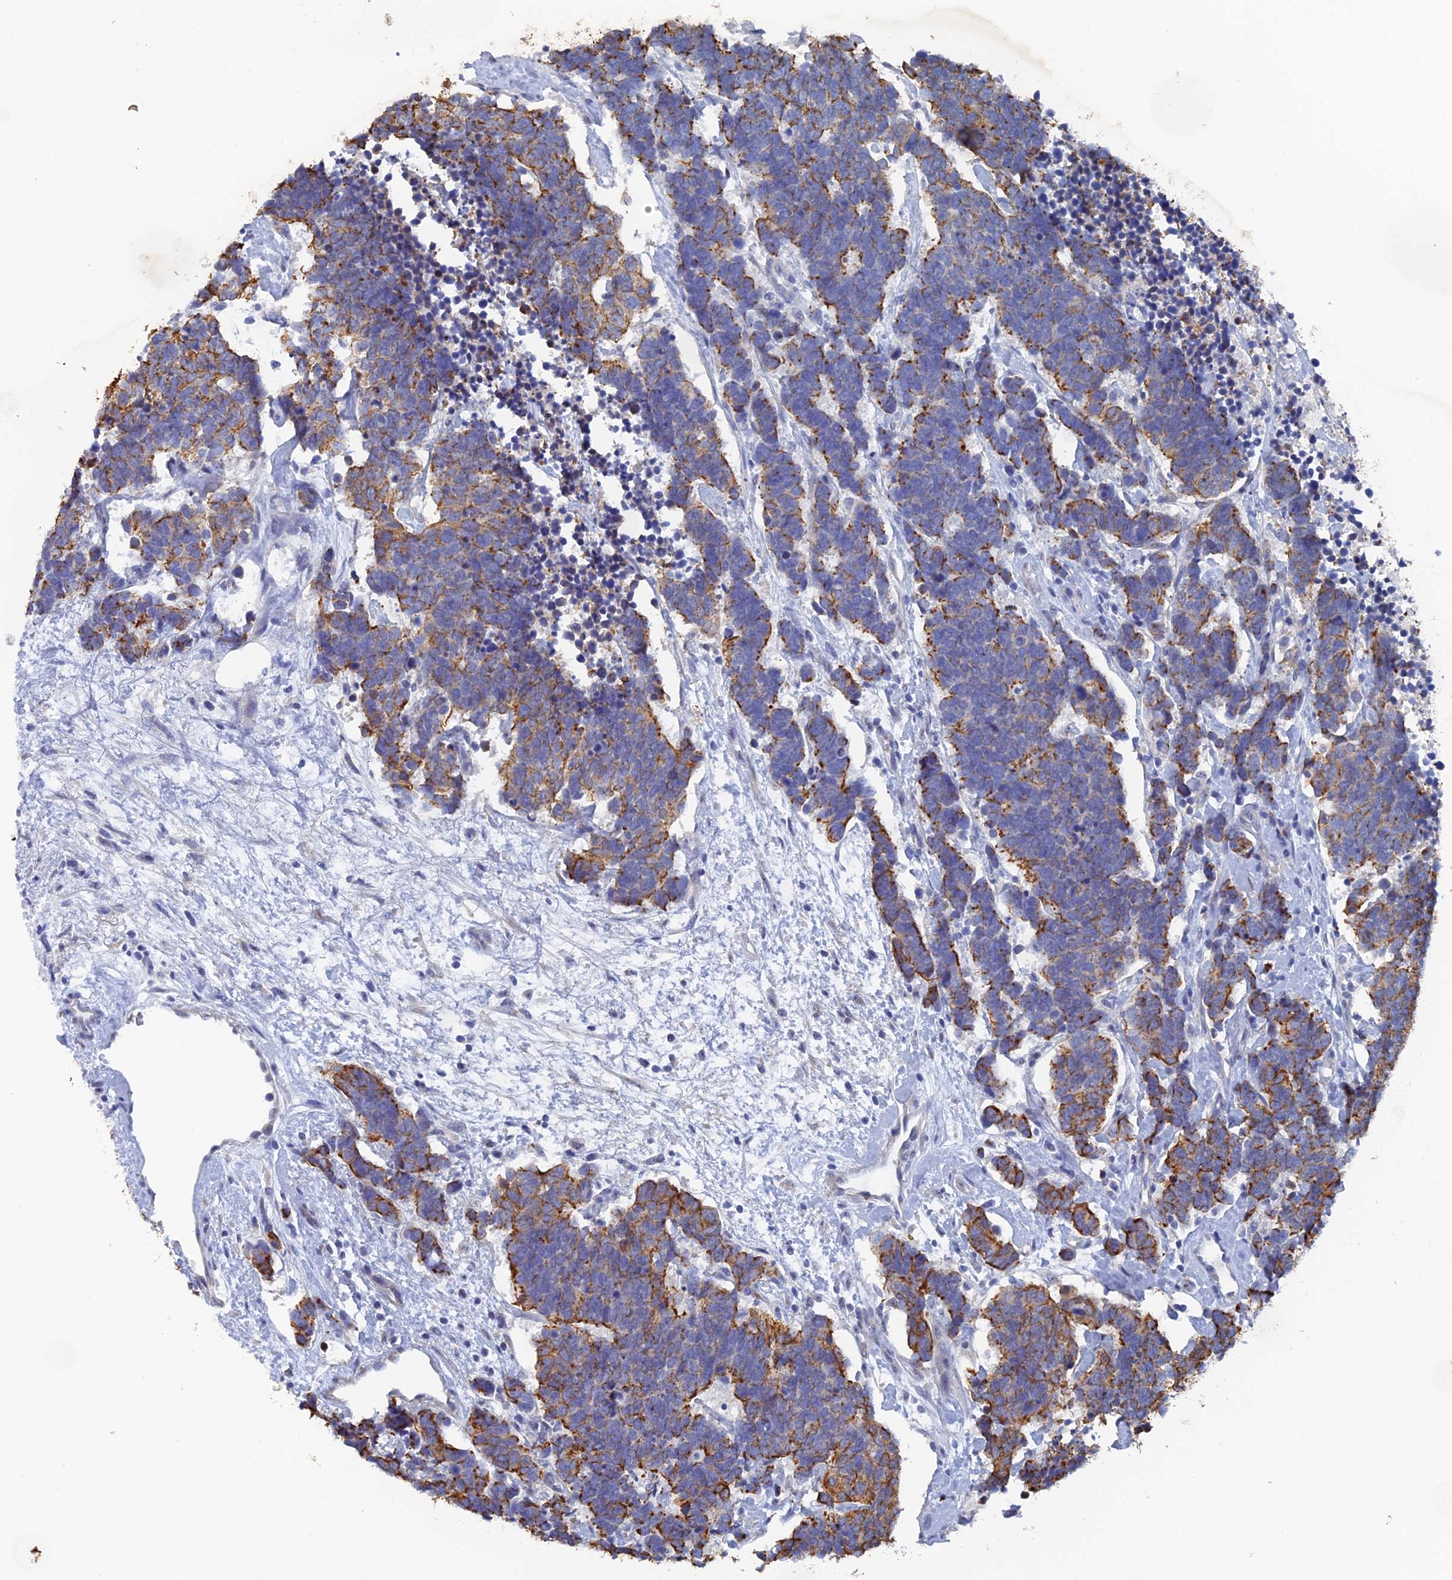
{"staining": {"intensity": "moderate", "quantity": "25%-75%", "location": "cytoplasmic/membranous"}, "tissue": "carcinoid", "cell_type": "Tumor cells", "image_type": "cancer", "snomed": [{"axis": "morphology", "description": "Carcinoma, NOS"}, {"axis": "morphology", "description": "Carcinoid, malignant, NOS"}, {"axis": "topography", "description": "Urinary bladder"}], "caption": "Protein expression analysis of carcinoid demonstrates moderate cytoplasmic/membranous positivity in approximately 25%-75% of tumor cells.", "gene": "SRFBP1", "patient": {"sex": "male", "age": 57}}